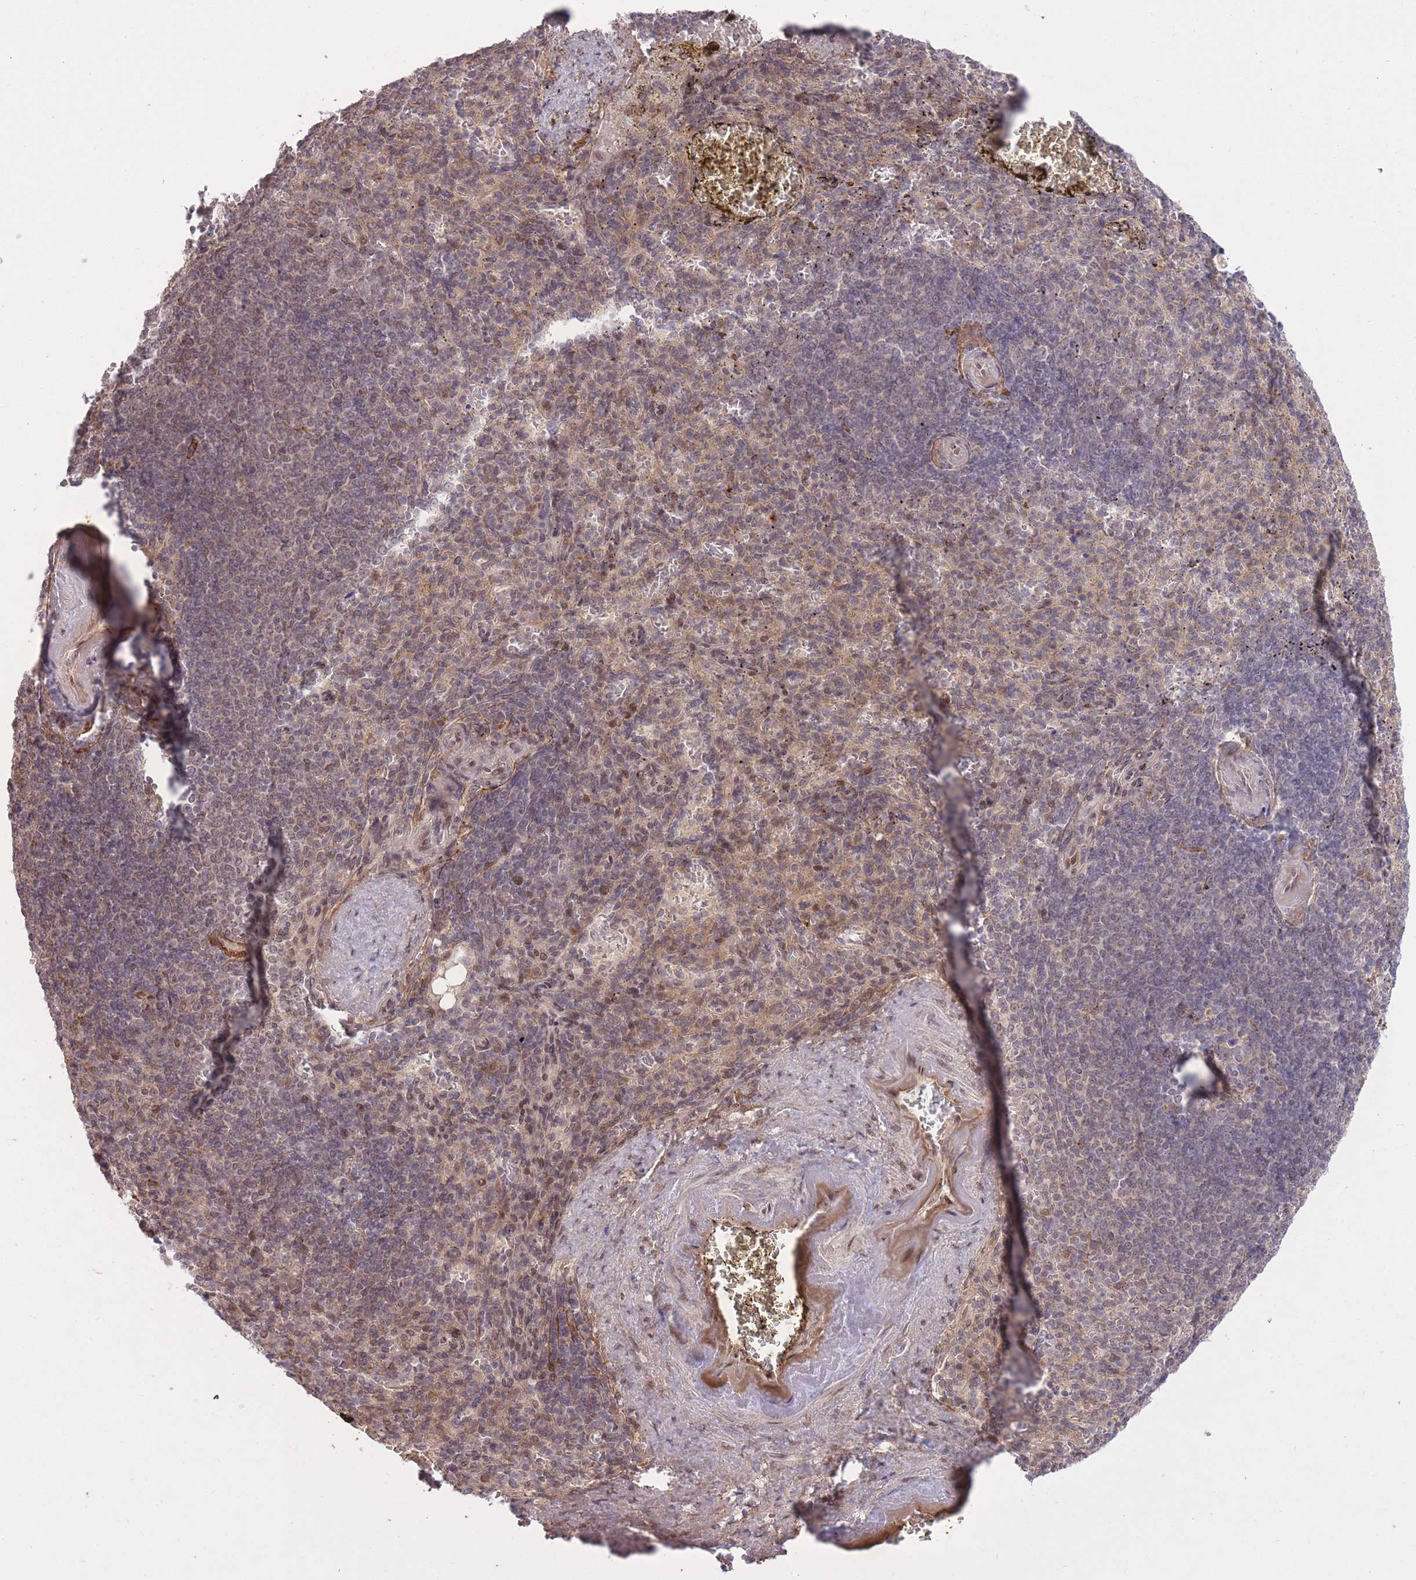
{"staining": {"intensity": "moderate", "quantity": "25%-75%", "location": "nuclear"}, "tissue": "spleen", "cell_type": "Cells in red pulp", "image_type": "normal", "snomed": [{"axis": "morphology", "description": "Normal tissue, NOS"}, {"axis": "topography", "description": "Spleen"}], "caption": "Immunohistochemistry histopathology image of normal spleen stained for a protein (brown), which shows medium levels of moderate nuclear staining in about 25%-75% of cells in red pulp.", "gene": "ZNF391", "patient": {"sex": "female", "age": 74}}